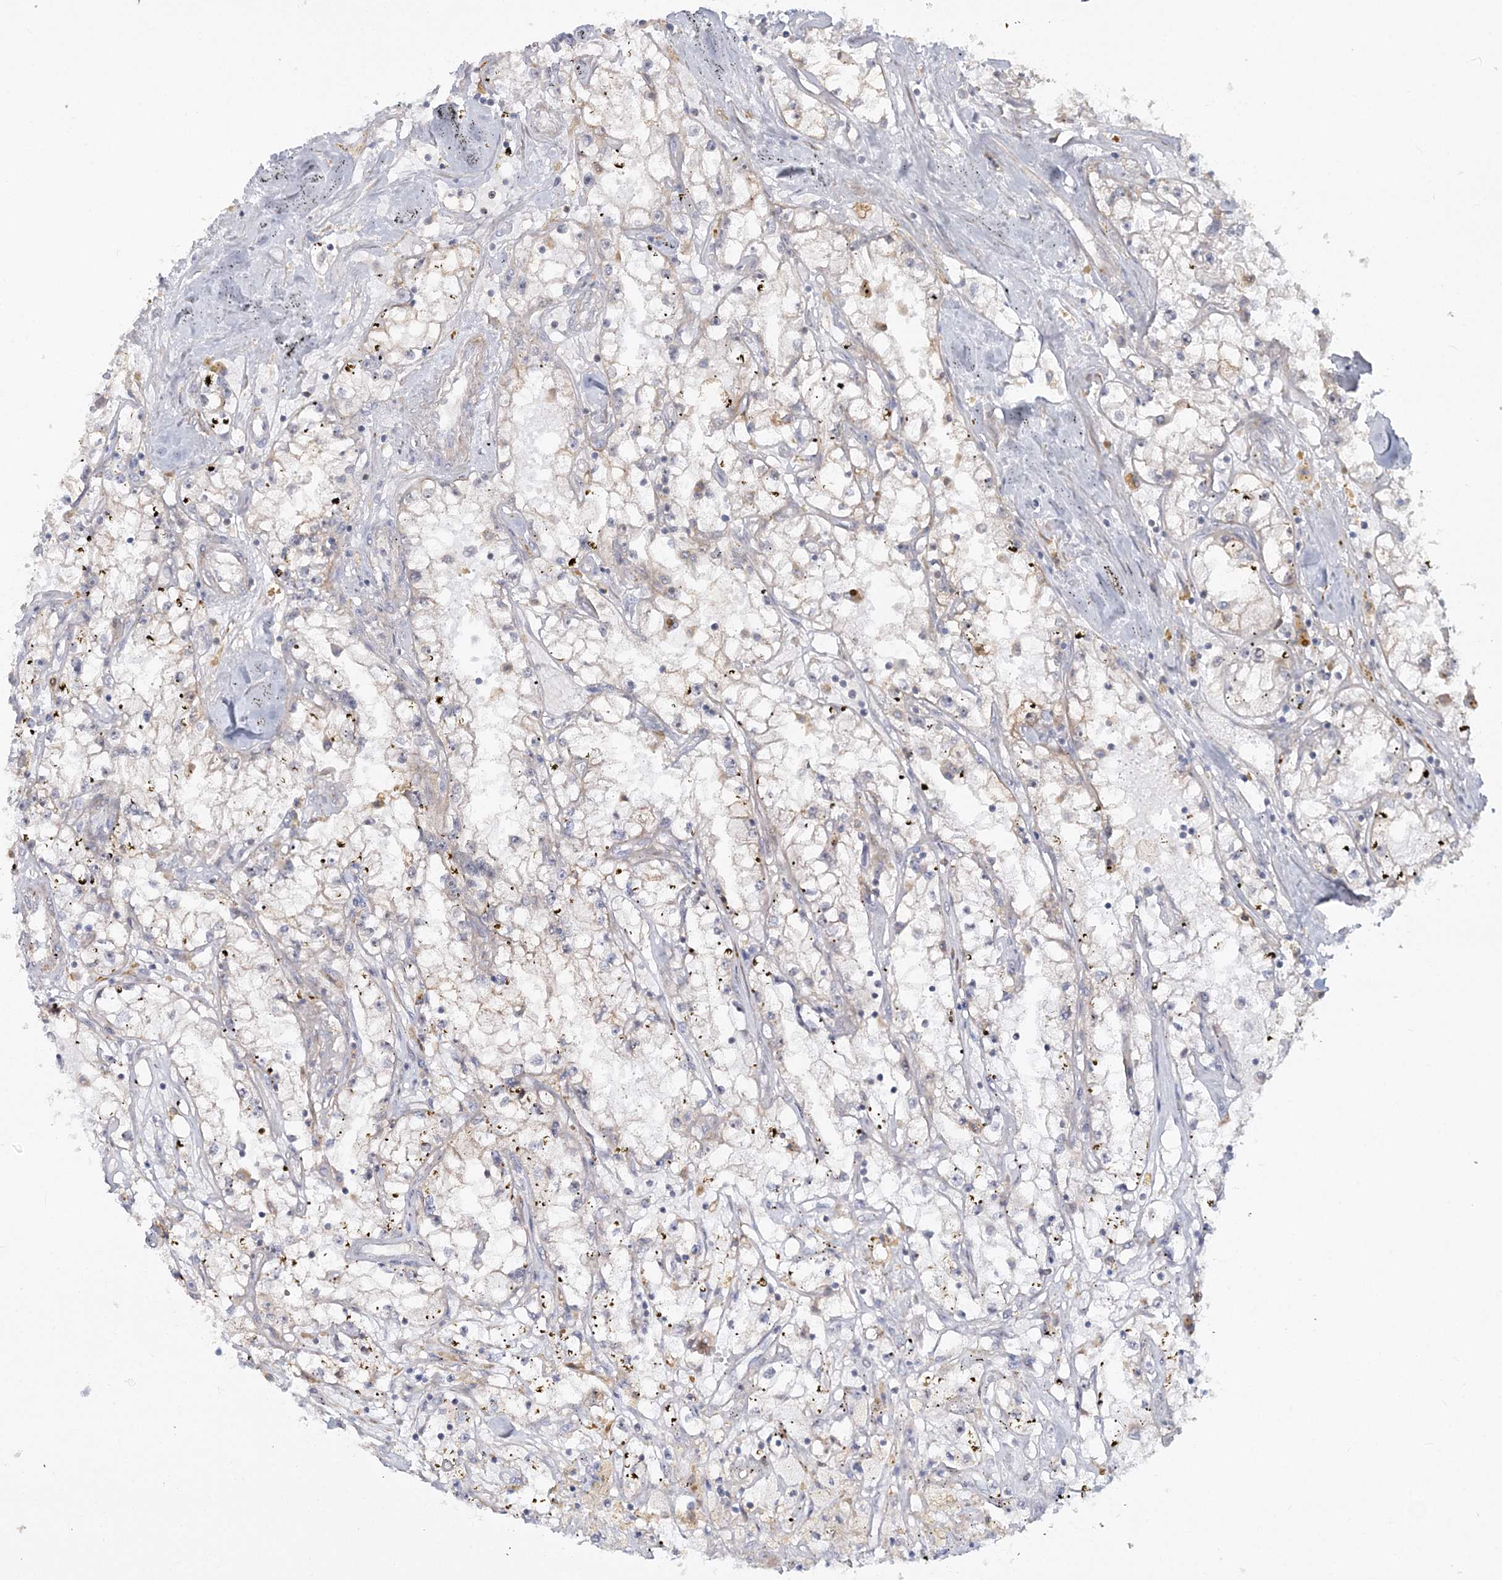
{"staining": {"intensity": "negative", "quantity": "none", "location": "none"}, "tissue": "renal cancer", "cell_type": "Tumor cells", "image_type": "cancer", "snomed": [{"axis": "morphology", "description": "Adenocarcinoma, NOS"}, {"axis": "topography", "description": "Kidney"}], "caption": "IHC histopathology image of human renal cancer (adenocarcinoma) stained for a protein (brown), which displays no staining in tumor cells. (DAB (3,3'-diaminobenzidine) immunohistochemistry (IHC) visualized using brightfield microscopy, high magnification).", "gene": "MOCS2", "patient": {"sex": "male", "age": 56}}